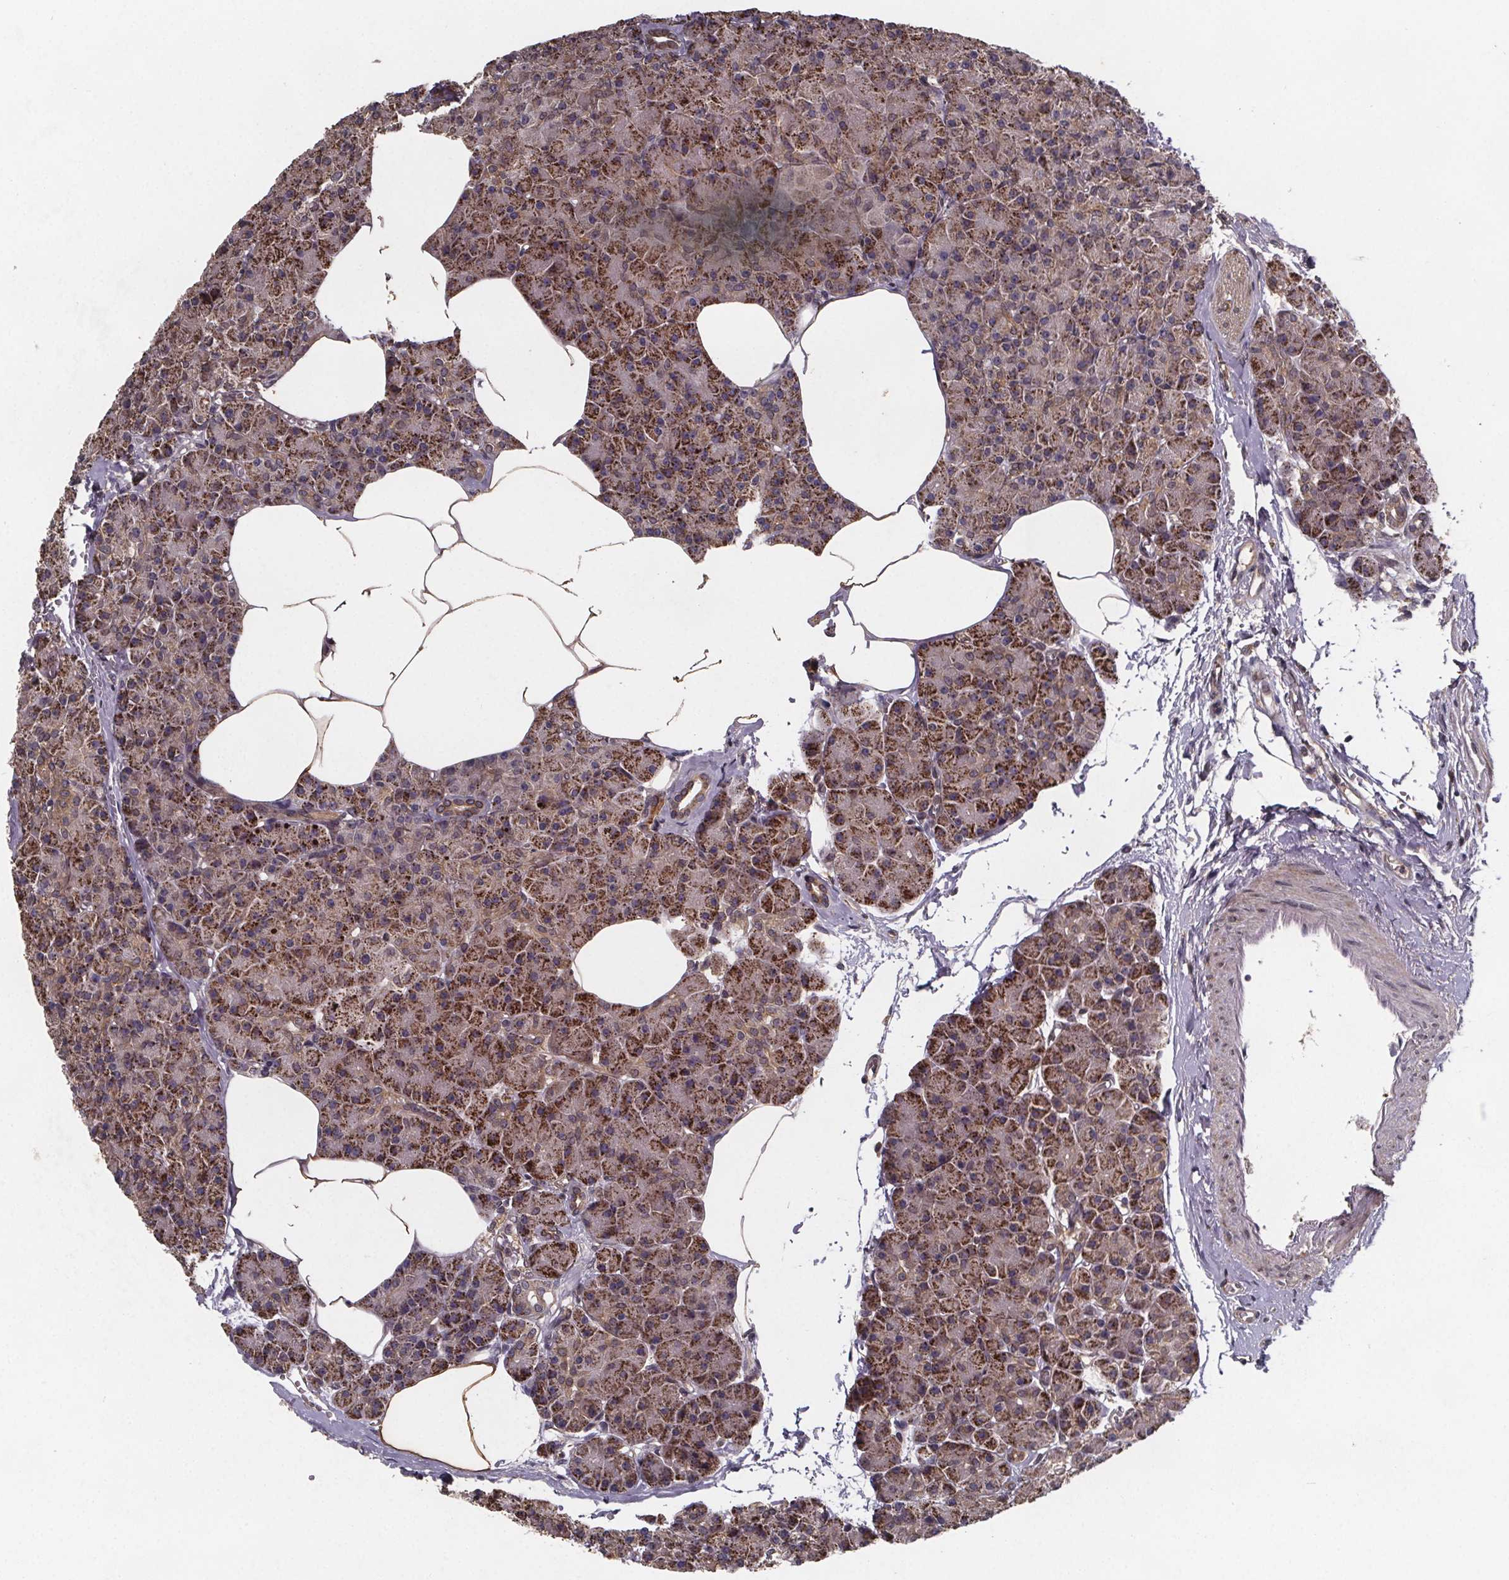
{"staining": {"intensity": "strong", "quantity": "25%-75%", "location": "cytoplasmic/membranous"}, "tissue": "pancreas", "cell_type": "Exocrine glandular cells", "image_type": "normal", "snomed": [{"axis": "morphology", "description": "Normal tissue, NOS"}, {"axis": "topography", "description": "Pancreas"}], "caption": "Immunohistochemistry (IHC) staining of normal pancreas, which reveals high levels of strong cytoplasmic/membranous staining in about 25%-75% of exocrine glandular cells indicating strong cytoplasmic/membranous protein expression. The staining was performed using DAB (brown) for protein detection and nuclei were counterstained in hematoxylin (blue).", "gene": "PIERCE2", "patient": {"sex": "female", "age": 45}}